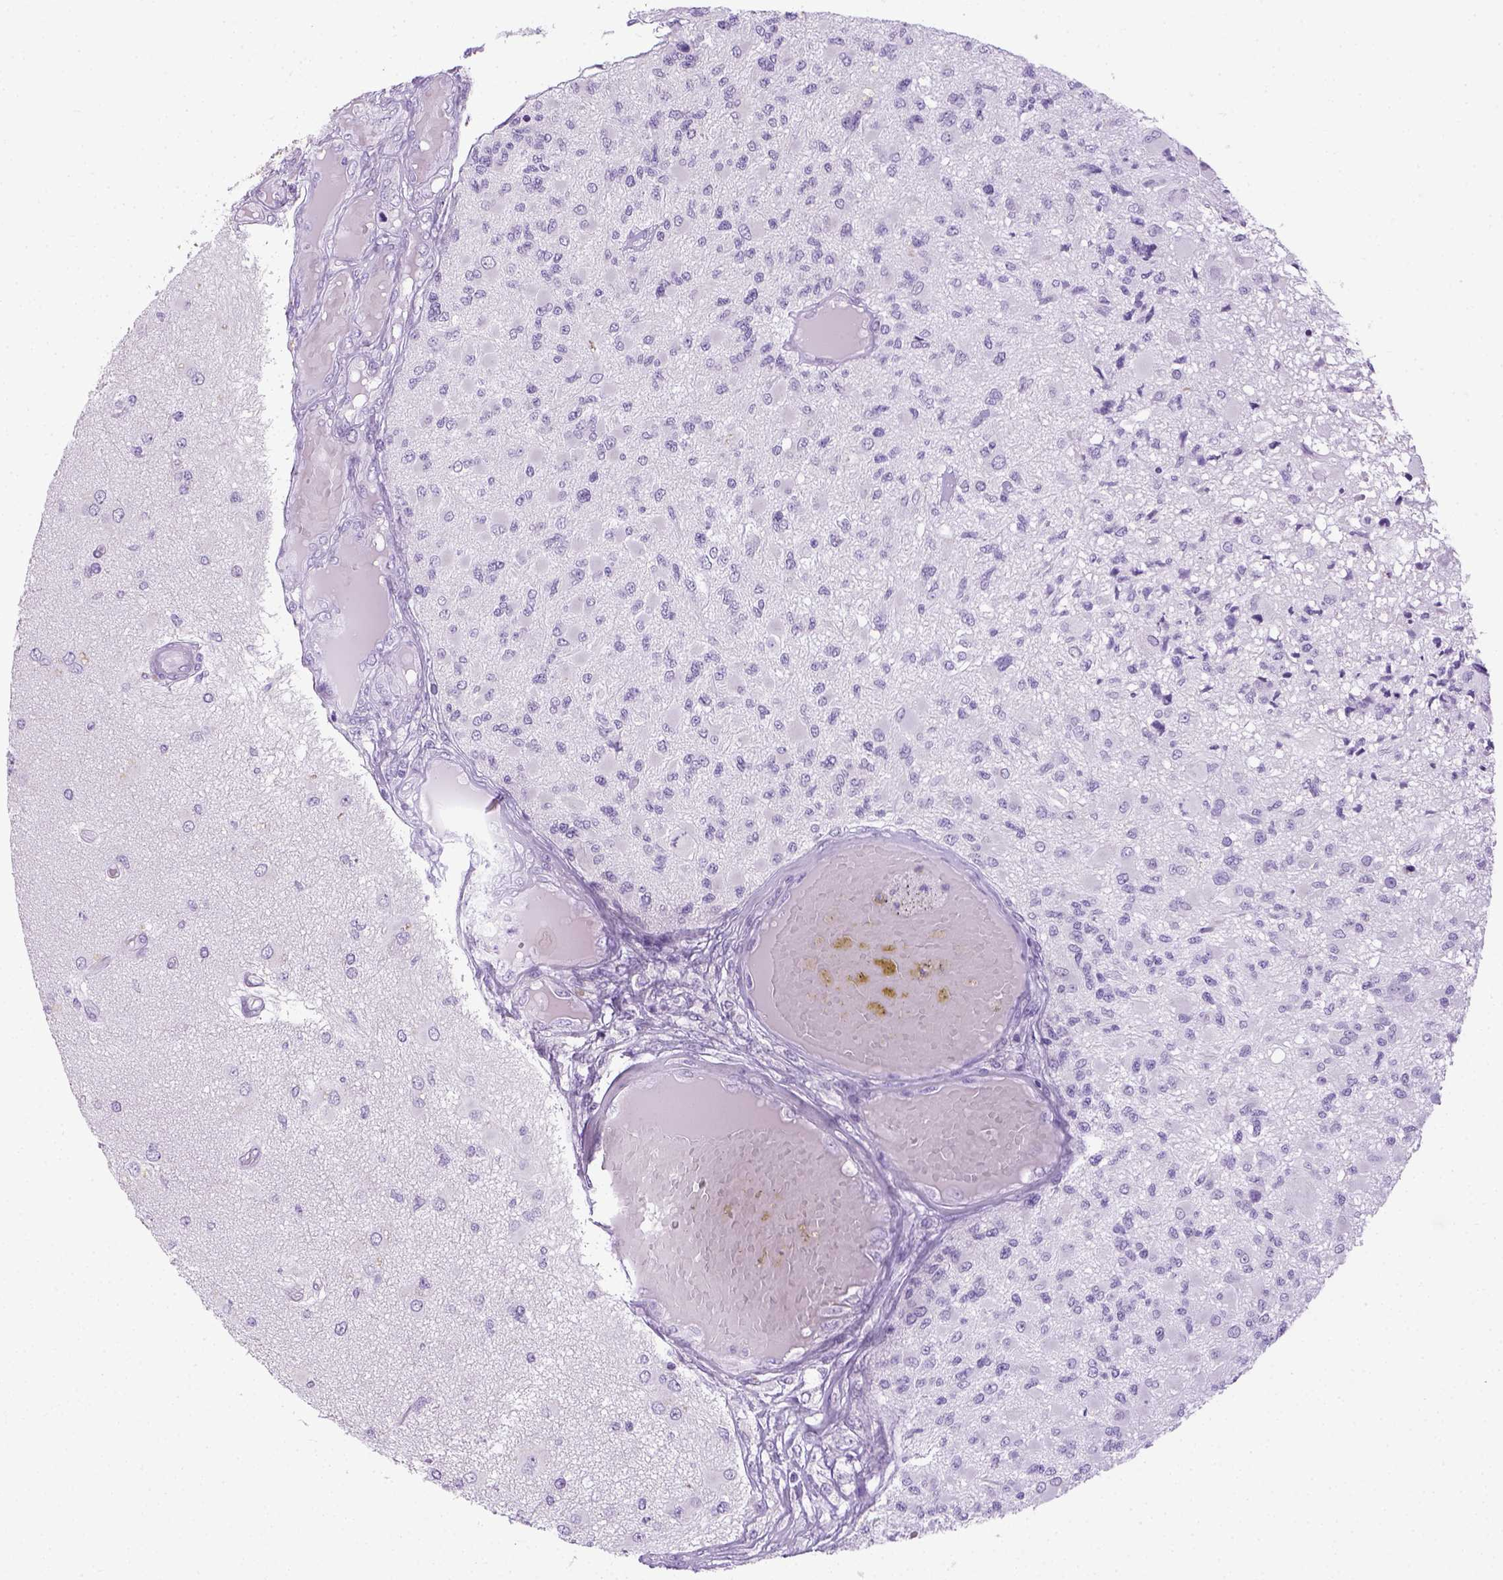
{"staining": {"intensity": "negative", "quantity": "none", "location": "none"}, "tissue": "glioma", "cell_type": "Tumor cells", "image_type": "cancer", "snomed": [{"axis": "morphology", "description": "Glioma, malignant, High grade"}, {"axis": "topography", "description": "Brain"}], "caption": "Immunohistochemical staining of glioma displays no significant positivity in tumor cells.", "gene": "LGSN", "patient": {"sex": "female", "age": 63}}